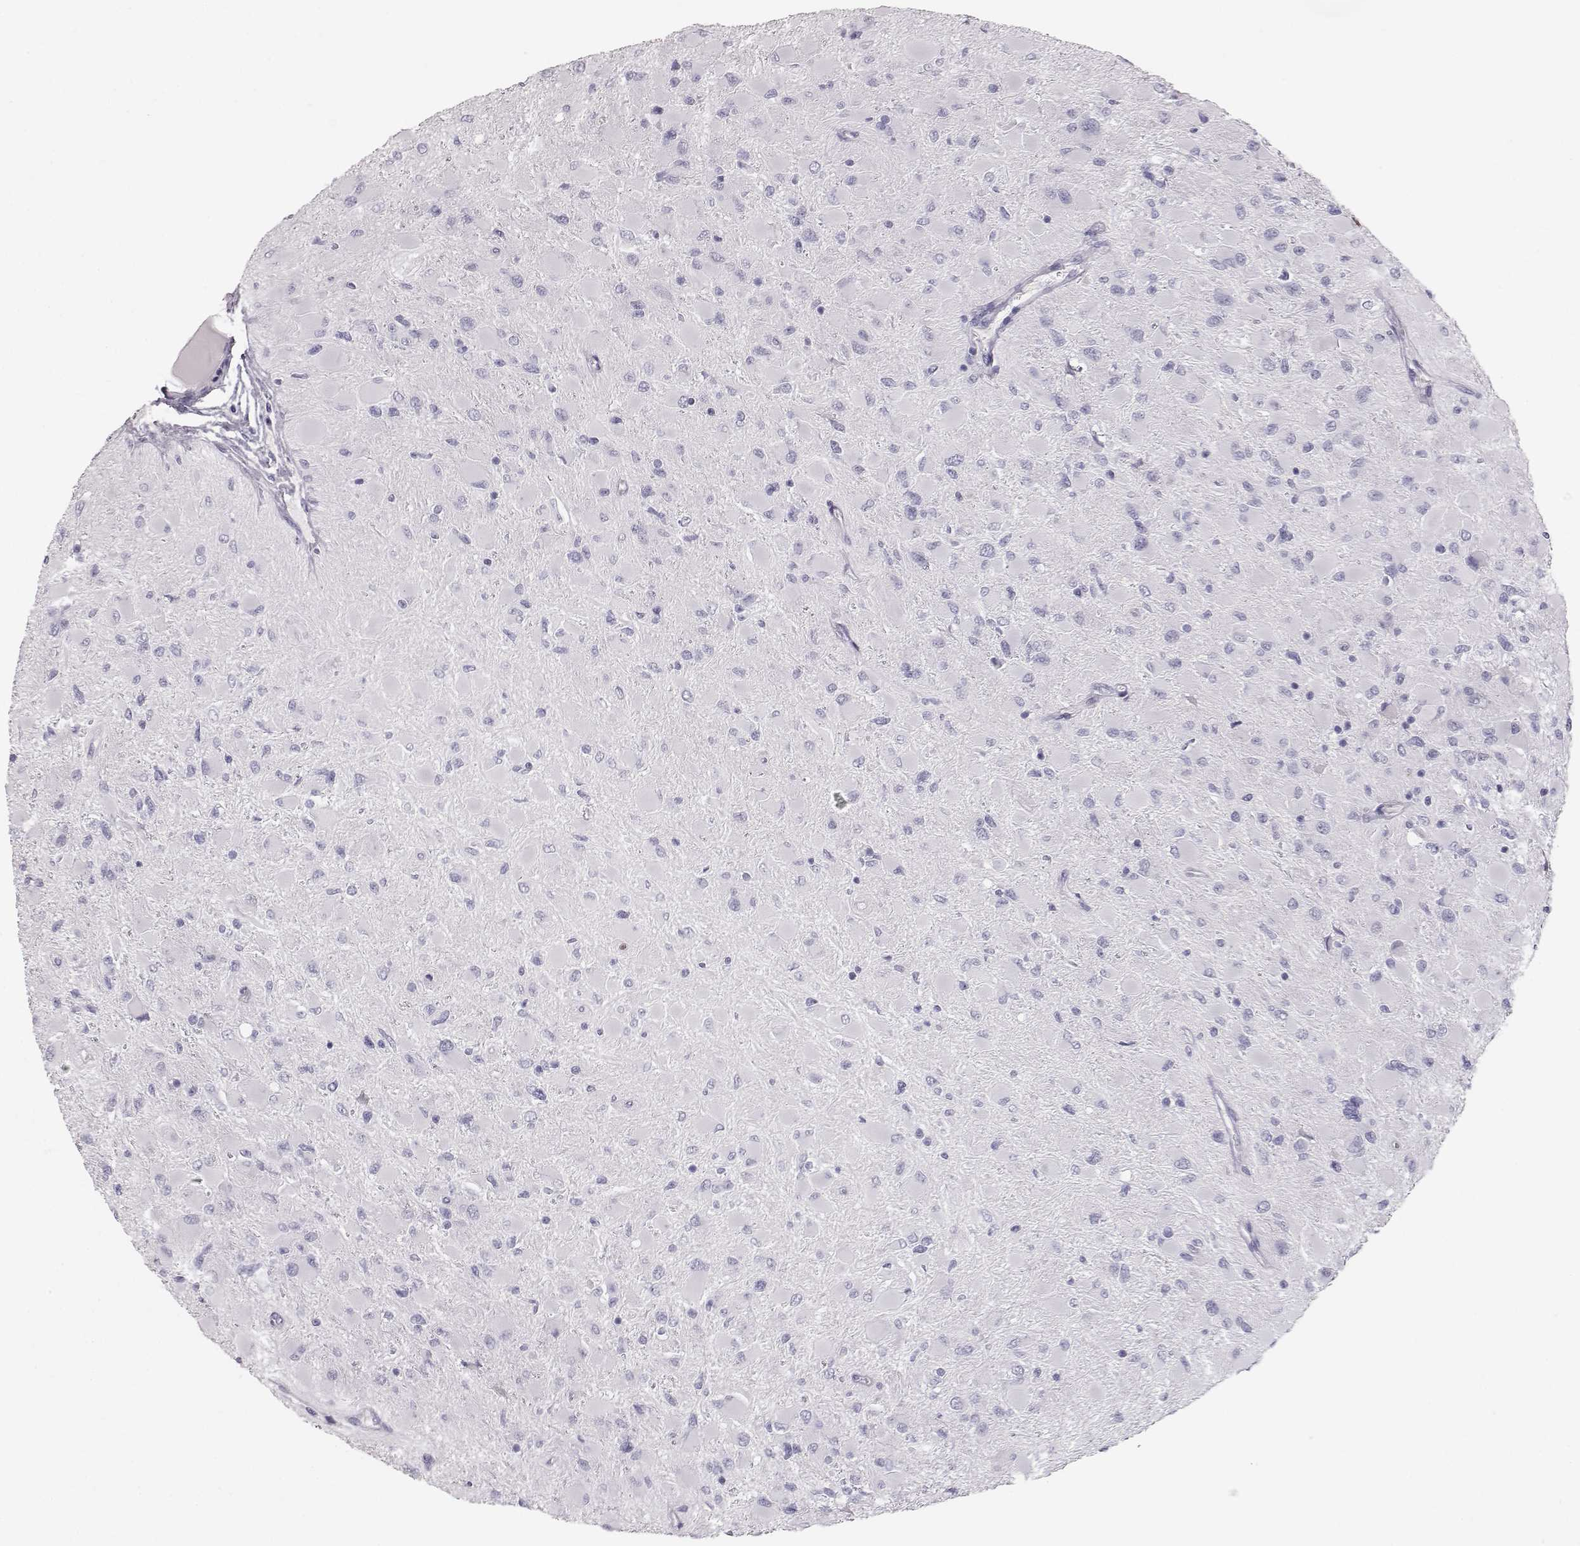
{"staining": {"intensity": "negative", "quantity": "none", "location": "none"}, "tissue": "glioma", "cell_type": "Tumor cells", "image_type": "cancer", "snomed": [{"axis": "morphology", "description": "Glioma, malignant, High grade"}, {"axis": "topography", "description": "Cerebral cortex"}], "caption": "A micrograph of human glioma is negative for staining in tumor cells. (DAB (3,3'-diaminobenzidine) immunohistochemistry, high magnification).", "gene": "KRTAP16-1", "patient": {"sex": "female", "age": 36}}